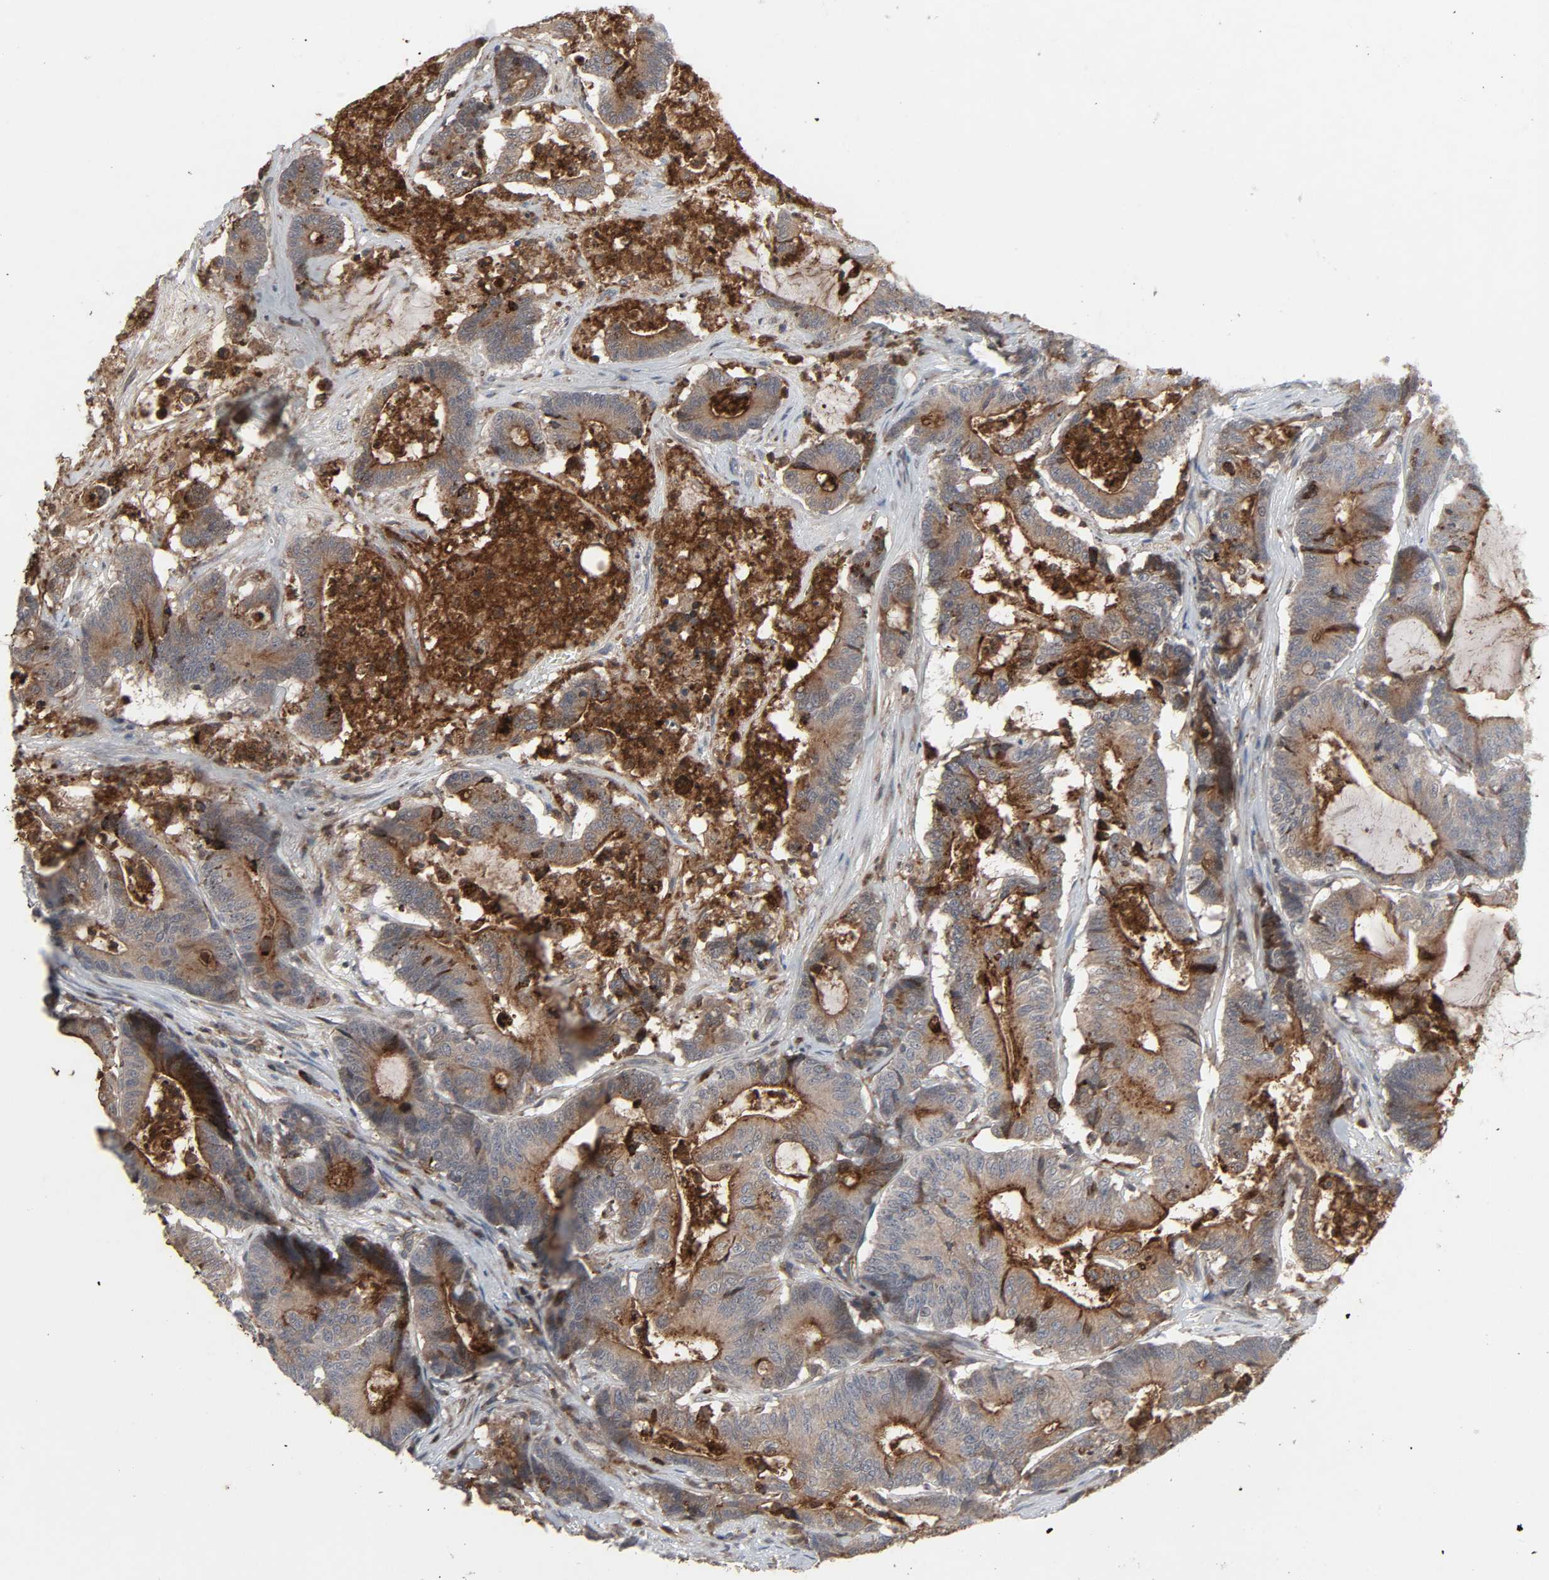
{"staining": {"intensity": "moderate", "quantity": ">75%", "location": "cytoplasmic/membranous"}, "tissue": "colorectal cancer", "cell_type": "Tumor cells", "image_type": "cancer", "snomed": [{"axis": "morphology", "description": "Adenocarcinoma, NOS"}, {"axis": "topography", "description": "Colon"}], "caption": "Colorectal adenocarcinoma stained with DAB IHC exhibits medium levels of moderate cytoplasmic/membranous expression in about >75% of tumor cells.", "gene": "ADCY4", "patient": {"sex": "female", "age": 84}}